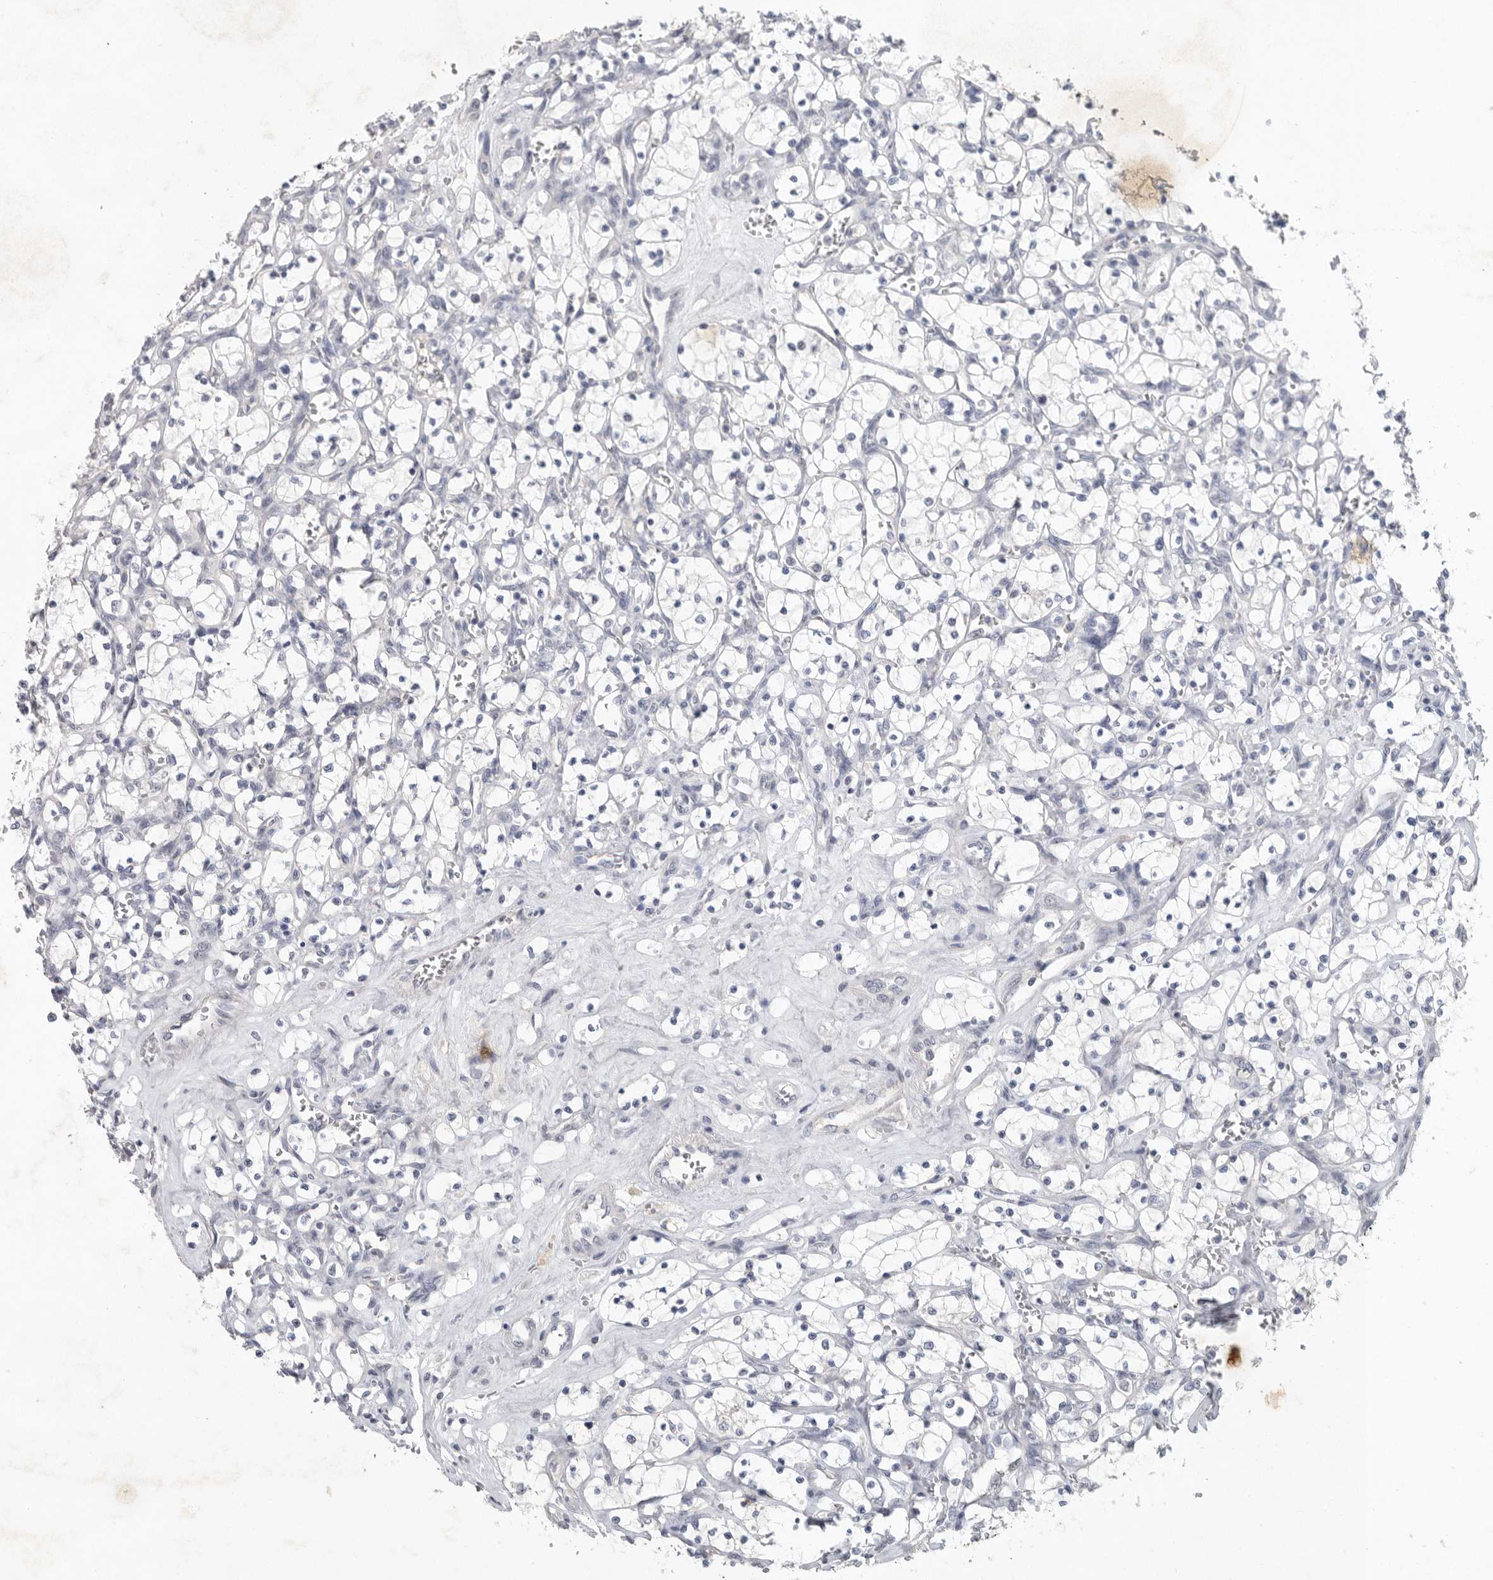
{"staining": {"intensity": "negative", "quantity": "none", "location": "none"}, "tissue": "renal cancer", "cell_type": "Tumor cells", "image_type": "cancer", "snomed": [{"axis": "morphology", "description": "Adenocarcinoma, NOS"}, {"axis": "topography", "description": "Kidney"}], "caption": "Immunohistochemistry (IHC) histopathology image of neoplastic tissue: renal cancer (adenocarcinoma) stained with DAB (3,3'-diaminobenzidine) displays no significant protein staining in tumor cells.", "gene": "REG4", "patient": {"sex": "female", "age": 69}}